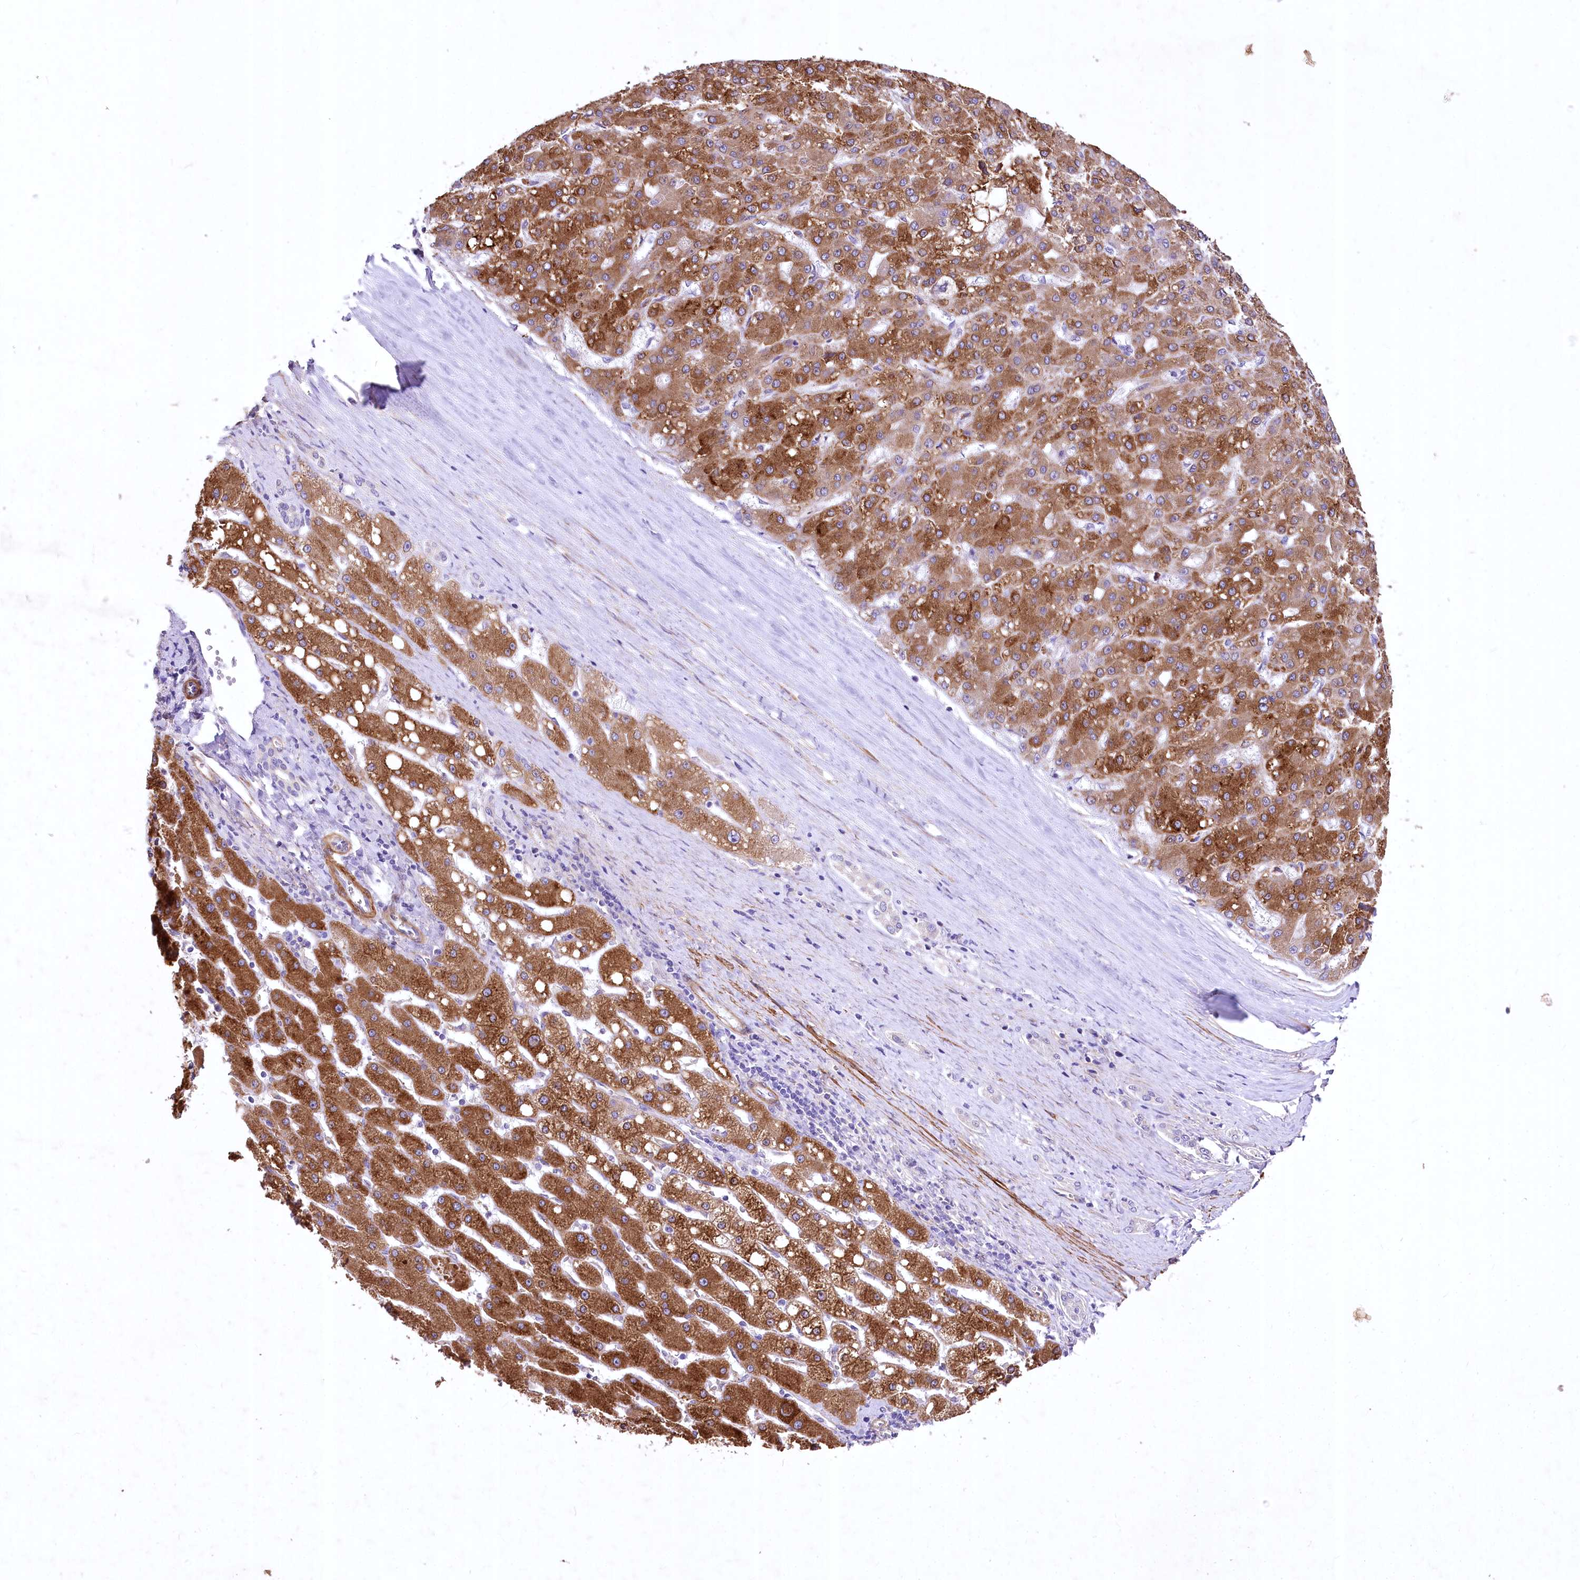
{"staining": {"intensity": "strong", "quantity": "25%-75%", "location": "cytoplasmic/membranous"}, "tissue": "liver cancer", "cell_type": "Tumor cells", "image_type": "cancer", "snomed": [{"axis": "morphology", "description": "Carcinoma, Hepatocellular, NOS"}, {"axis": "topography", "description": "Liver"}], "caption": "Protein expression by immunohistochemistry reveals strong cytoplasmic/membranous staining in about 25%-75% of tumor cells in hepatocellular carcinoma (liver). The staining is performed using DAB brown chromogen to label protein expression. The nuclei are counter-stained blue using hematoxylin.", "gene": "RDH16", "patient": {"sex": "male", "age": 67}}